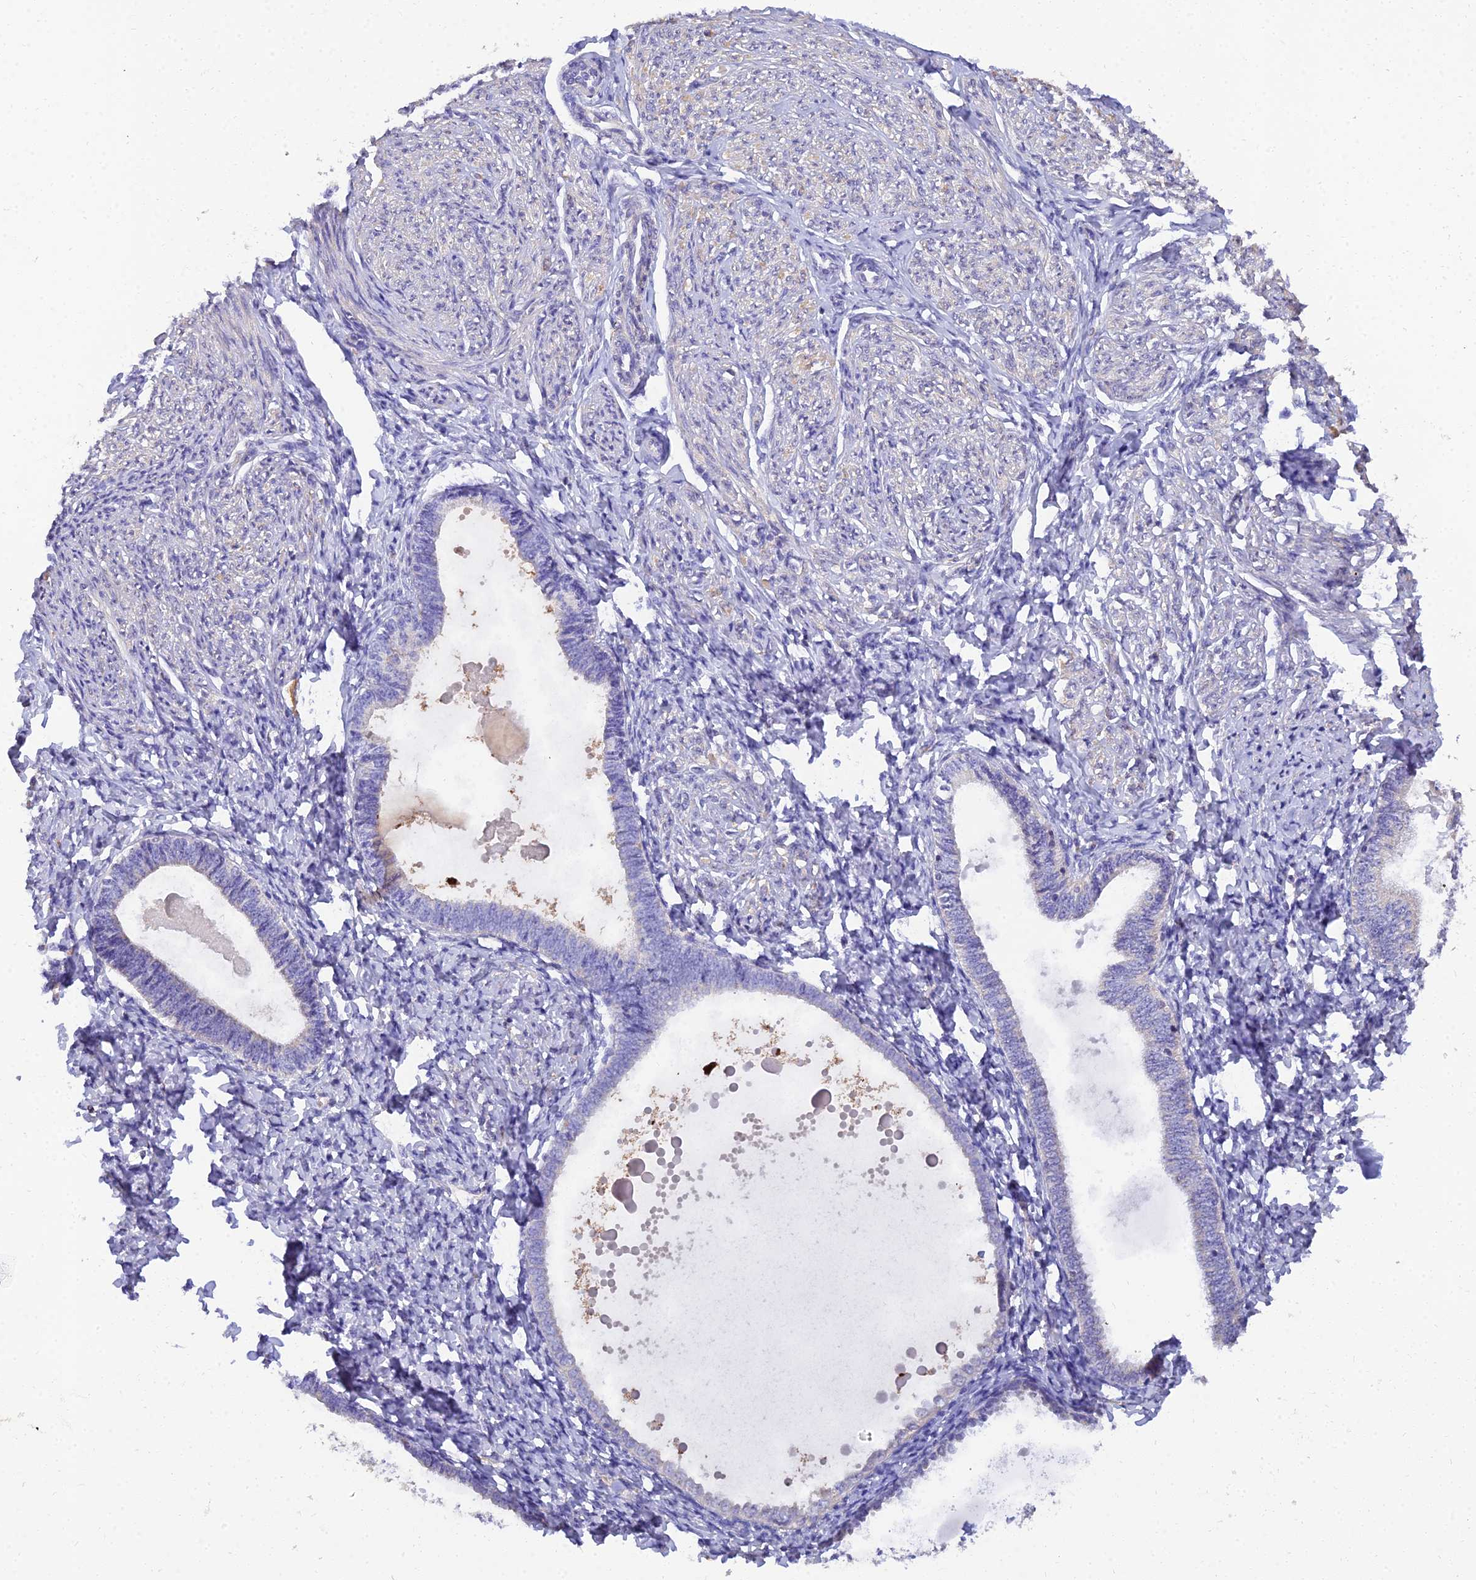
{"staining": {"intensity": "weak", "quantity": "<25%", "location": "cytoplasmic/membranous"}, "tissue": "endometrium", "cell_type": "Cells in endometrial stroma", "image_type": "normal", "snomed": [{"axis": "morphology", "description": "Normal tissue, NOS"}, {"axis": "topography", "description": "Endometrium"}], "caption": "Cells in endometrial stroma are negative for protein expression in normal human endometrium.", "gene": "ARL8A", "patient": {"sex": "female", "age": 72}}